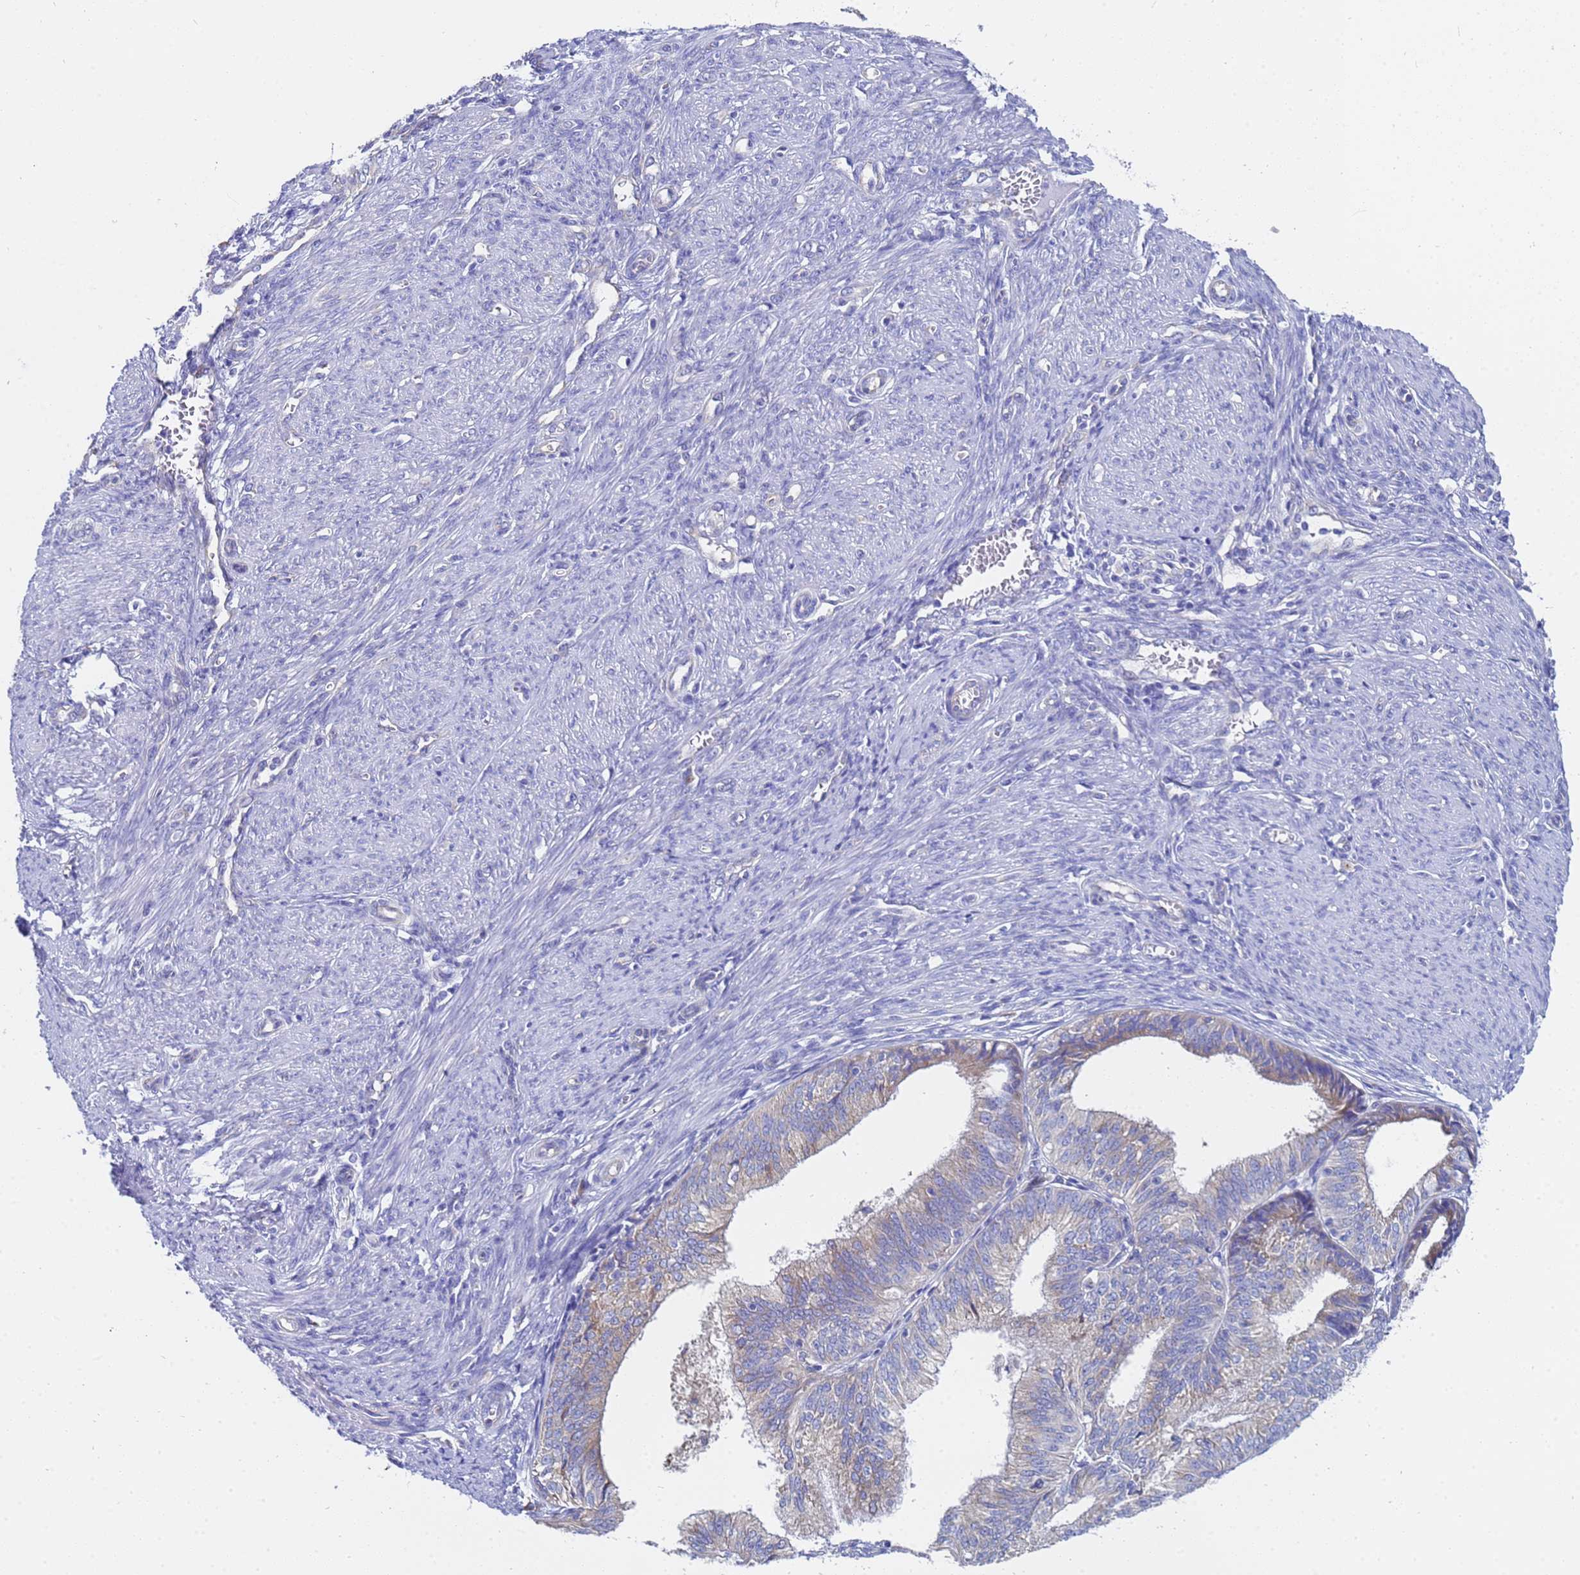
{"staining": {"intensity": "weak", "quantity": "25%-75%", "location": "cytoplasmic/membranous"}, "tissue": "endometrial cancer", "cell_type": "Tumor cells", "image_type": "cancer", "snomed": [{"axis": "morphology", "description": "Adenocarcinoma, NOS"}, {"axis": "topography", "description": "Endometrium"}], "caption": "Adenocarcinoma (endometrial) was stained to show a protein in brown. There is low levels of weak cytoplasmic/membranous positivity in approximately 25%-75% of tumor cells. (brown staining indicates protein expression, while blue staining denotes nuclei).", "gene": "TM4SF4", "patient": {"sex": "female", "age": 51}}